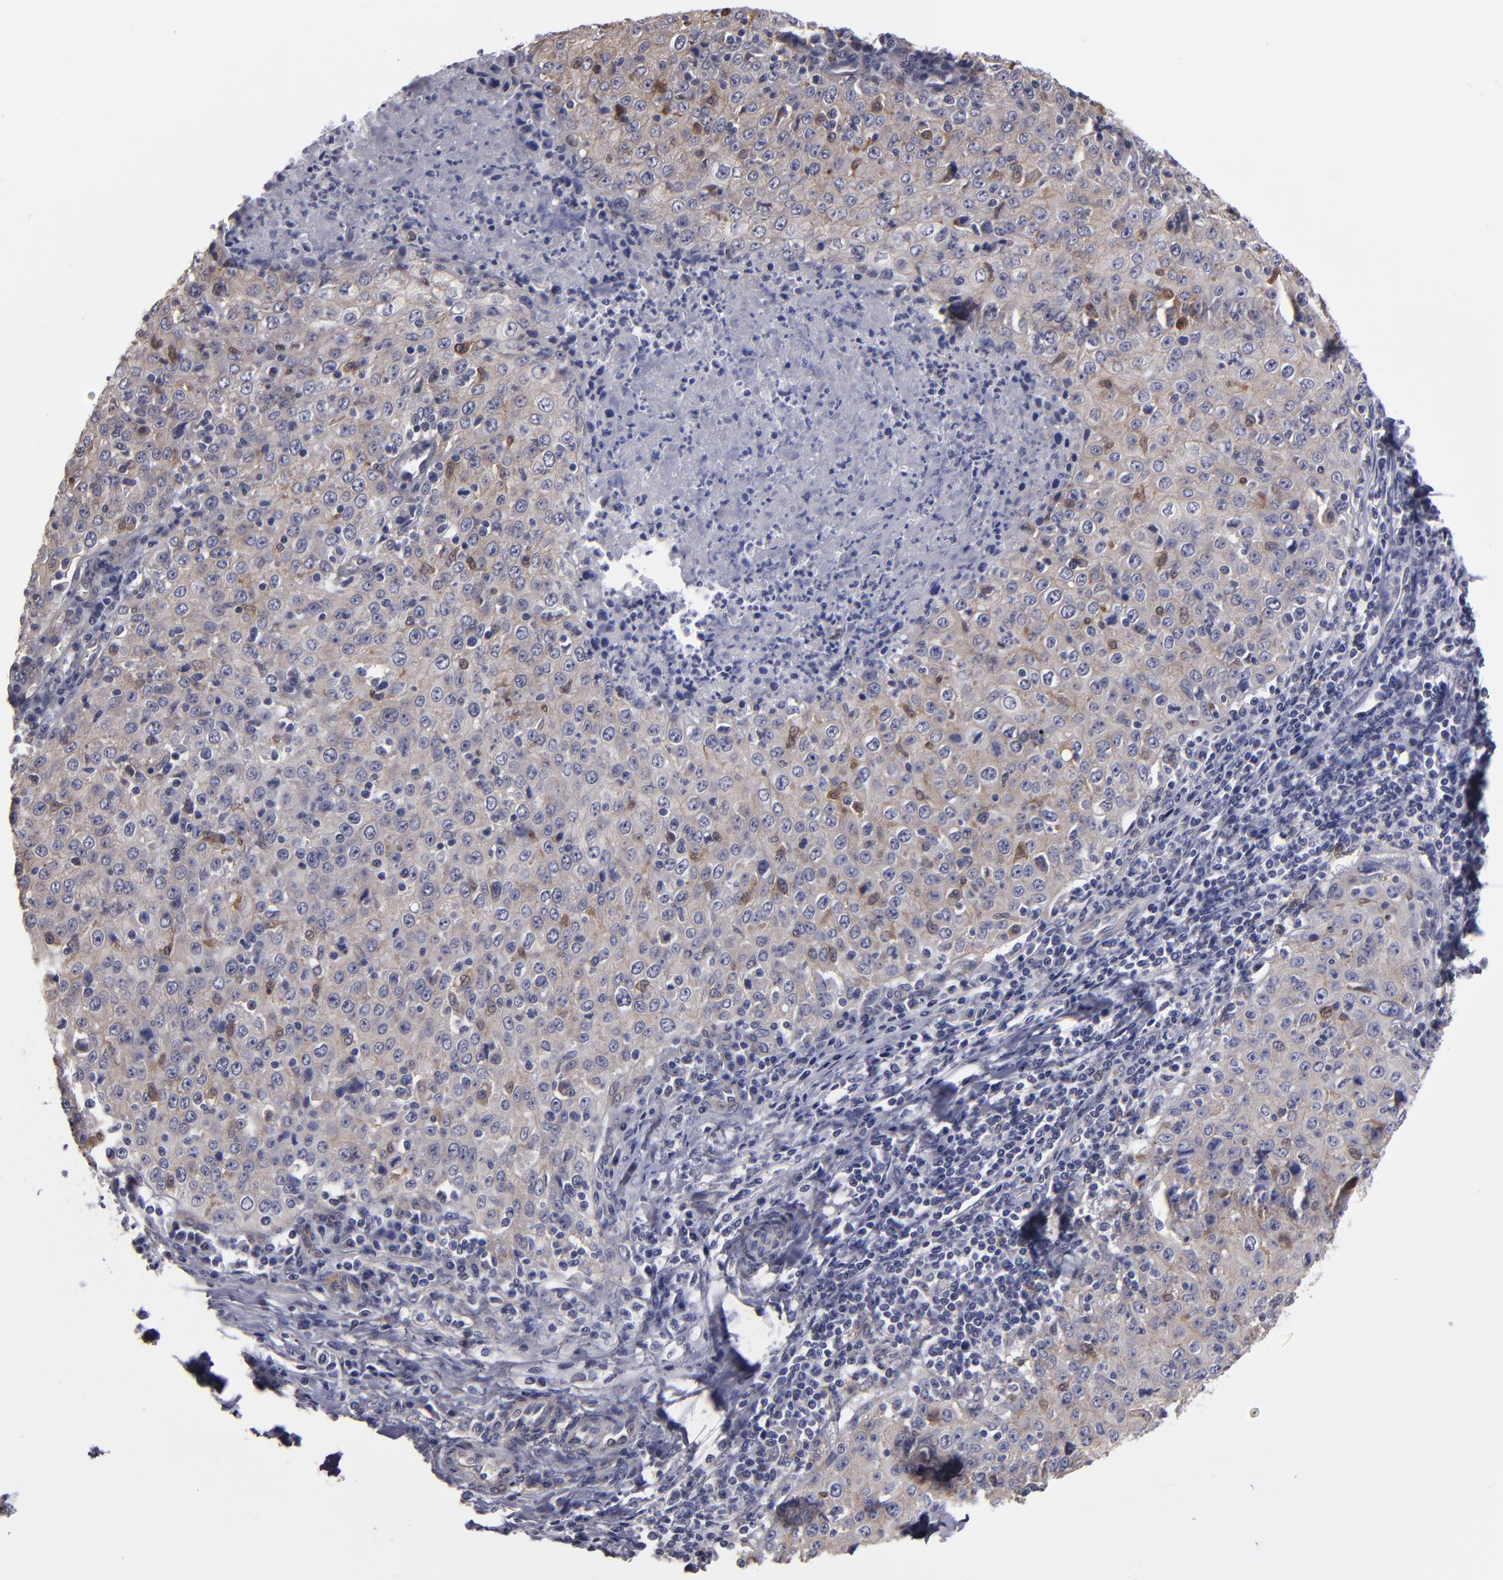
{"staining": {"intensity": "weak", "quantity": ">75%", "location": "cytoplasmic/membranous"}, "tissue": "cervical cancer", "cell_type": "Tumor cells", "image_type": "cancer", "snomed": [{"axis": "morphology", "description": "Squamous cell carcinoma, NOS"}, {"axis": "topography", "description": "Cervix"}], "caption": "Human cervical cancer (squamous cell carcinoma) stained for a protein (brown) exhibits weak cytoplasmic/membranous positive expression in about >75% of tumor cells.", "gene": "NDRG2", "patient": {"sex": "female", "age": 27}}